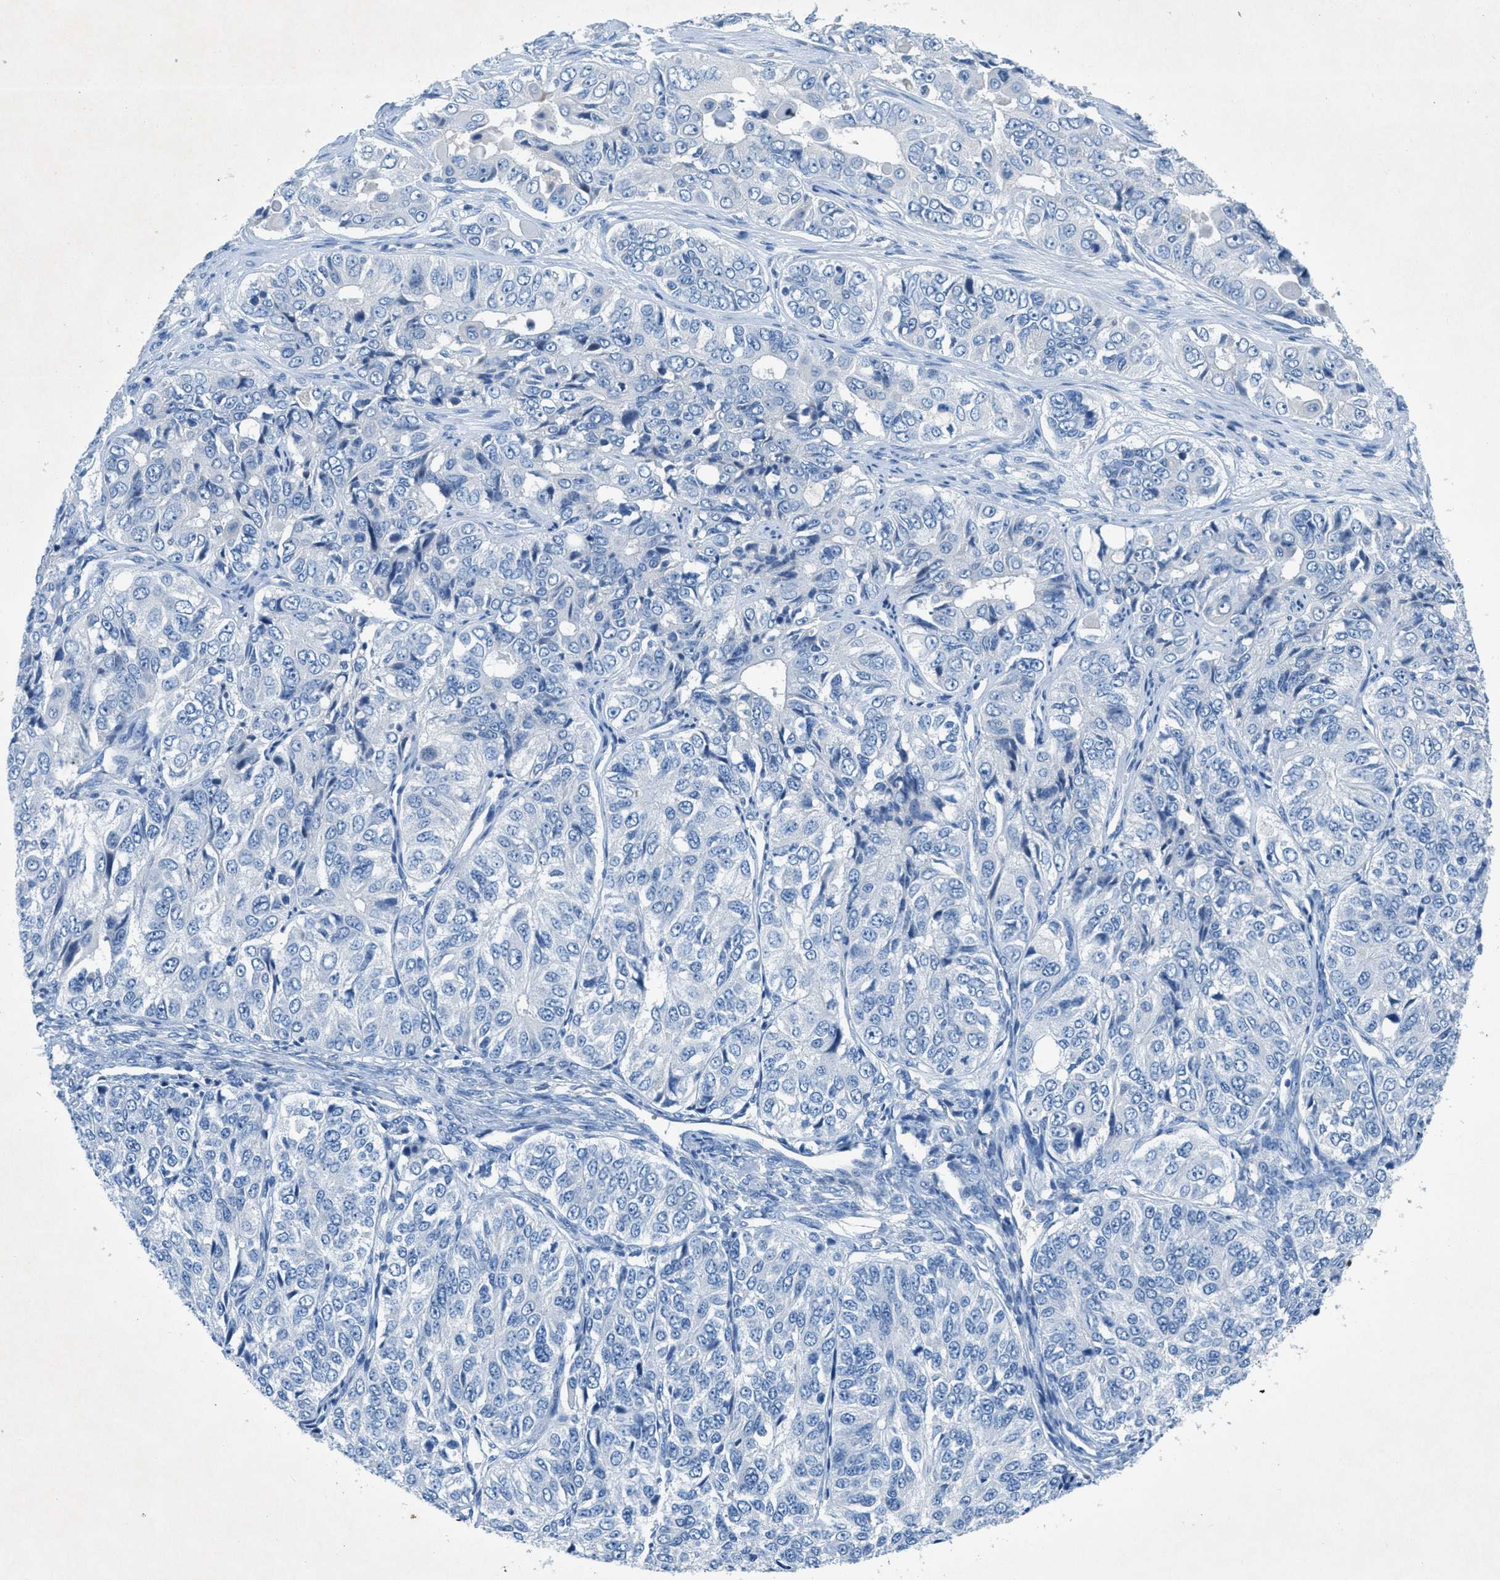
{"staining": {"intensity": "negative", "quantity": "none", "location": "none"}, "tissue": "ovarian cancer", "cell_type": "Tumor cells", "image_type": "cancer", "snomed": [{"axis": "morphology", "description": "Carcinoma, endometroid"}, {"axis": "topography", "description": "Ovary"}], "caption": "Protein analysis of endometroid carcinoma (ovarian) shows no significant expression in tumor cells.", "gene": "GALNT17", "patient": {"sex": "female", "age": 51}}